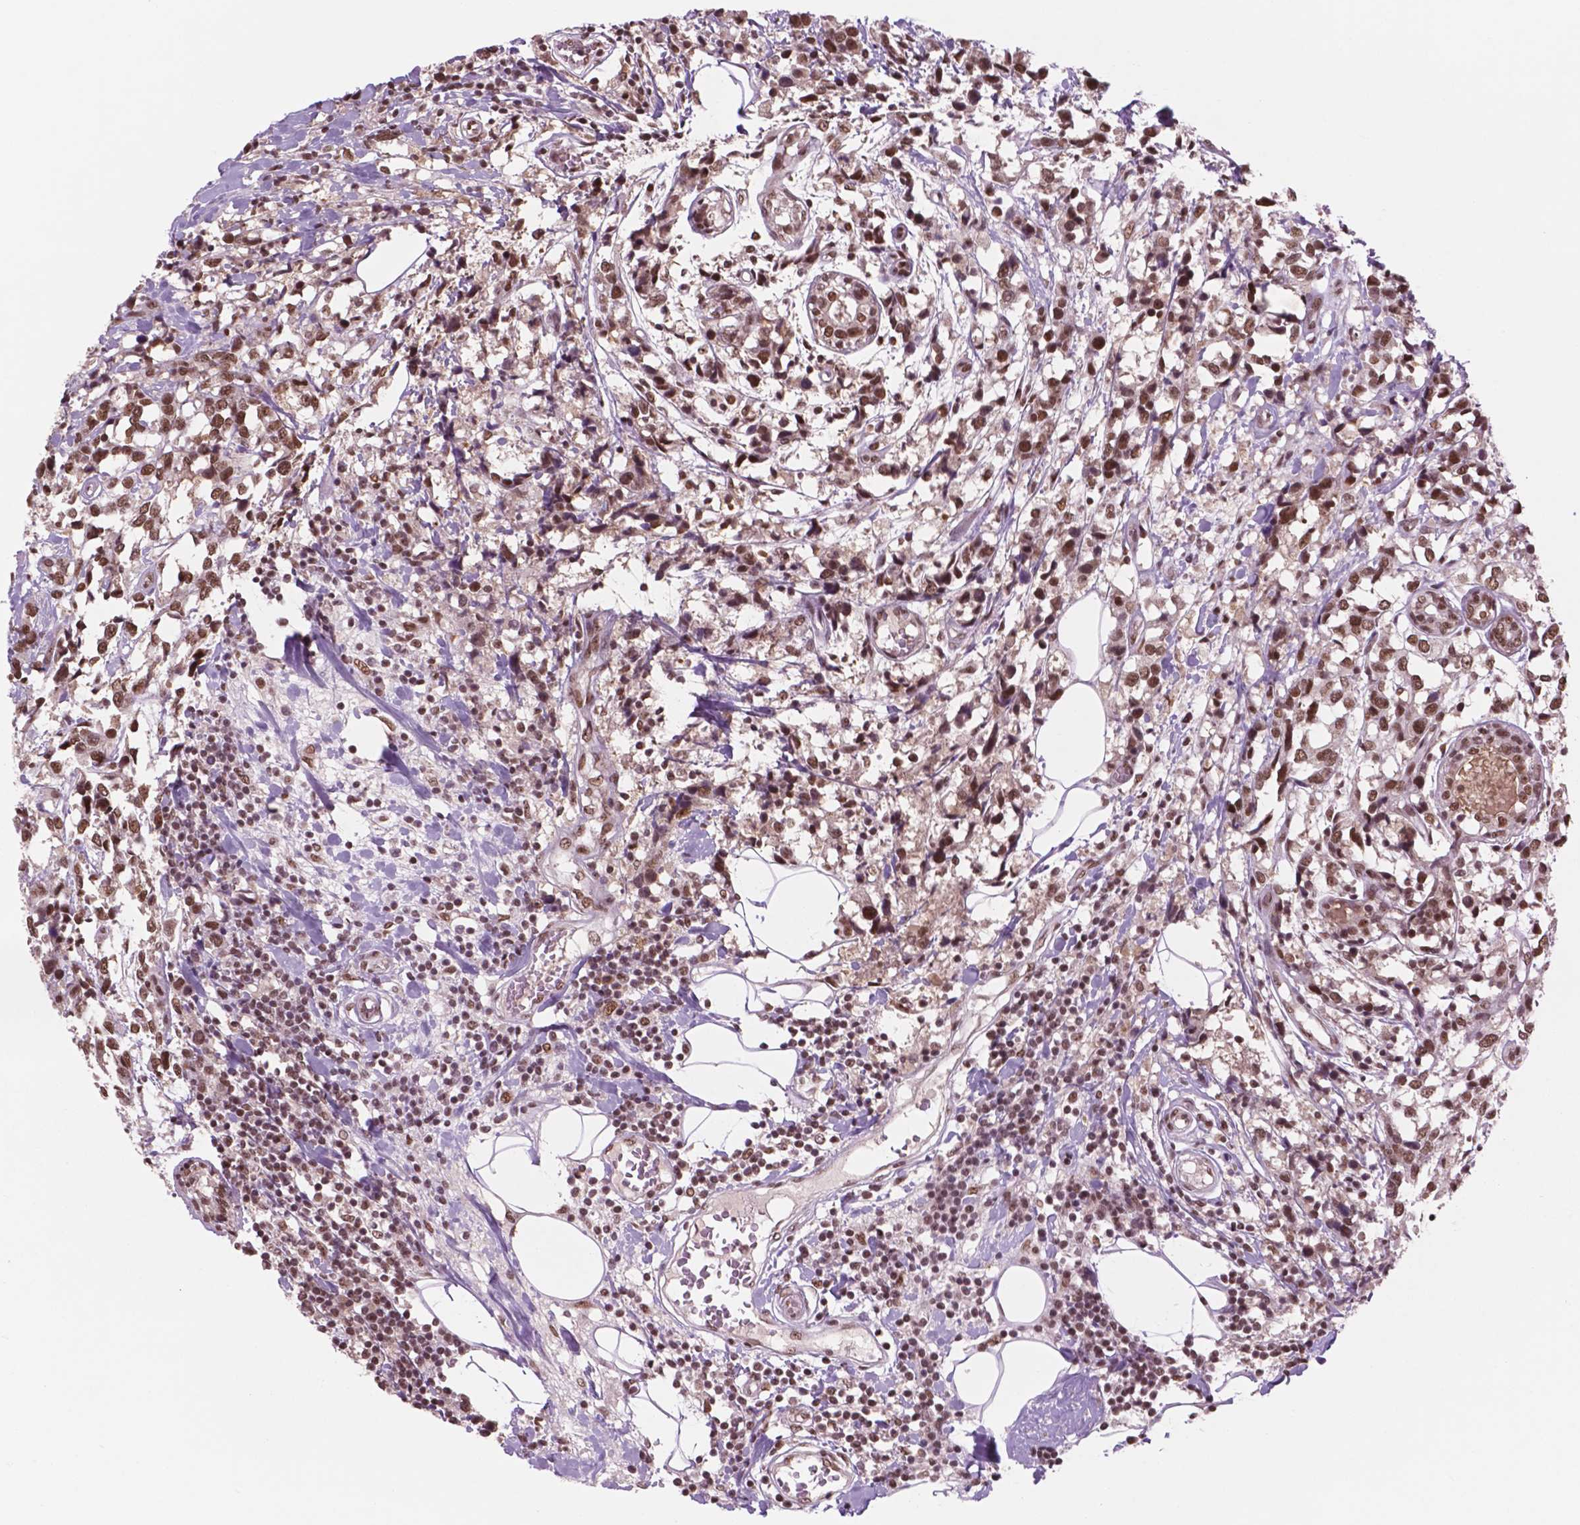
{"staining": {"intensity": "moderate", "quantity": ">75%", "location": "nuclear"}, "tissue": "breast cancer", "cell_type": "Tumor cells", "image_type": "cancer", "snomed": [{"axis": "morphology", "description": "Lobular carcinoma"}, {"axis": "topography", "description": "Breast"}], "caption": "Immunohistochemistry (IHC) histopathology image of breast cancer stained for a protein (brown), which demonstrates medium levels of moderate nuclear expression in about >75% of tumor cells.", "gene": "POLR2E", "patient": {"sex": "female", "age": 59}}